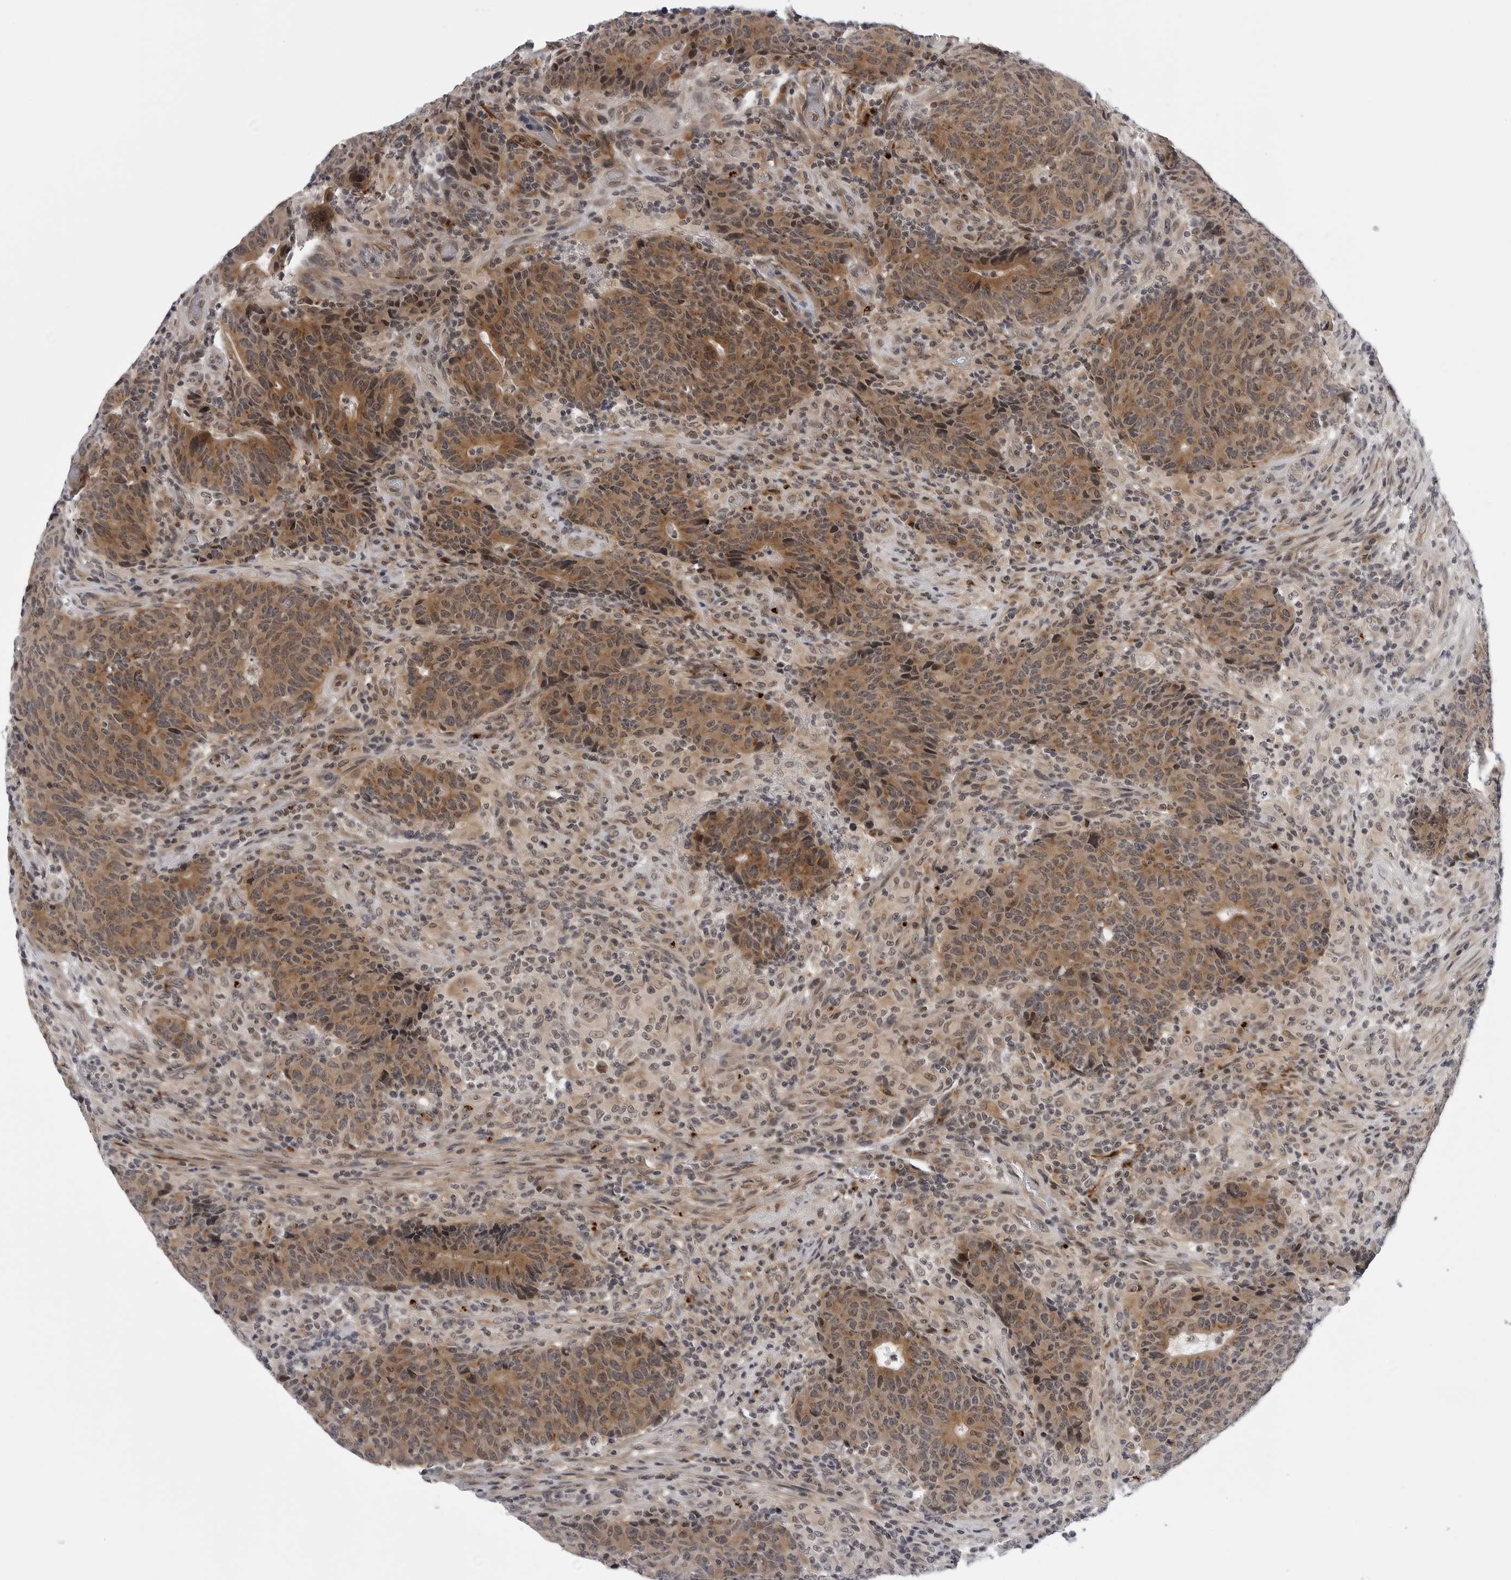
{"staining": {"intensity": "moderate", "quantity": ">75%", "location": "cytoplasmic/membranous,nuclear"}, "tissue": "colorectal cancer", "cell_type": "Tumor cells", "image_type": "cancer", "snomed": [{"axis": "morphology", "description": "Adenocarcinoma, NOS"}, {"axis": "topography", "description": "Colon"}], "caption": "High-magnification brightfield microscopy of colorectal cancer stained with DAB (brown) and counterstained with hematoxylin (blue). tumor cells exhibit moderate cytoplasmic/membranous and nuclear expression is present in about>75% of cells. (IHC, brightfield microscopy, high magnification).", "gene": "KIAA1614", "patient": {"sex": "female", "age": 75}}